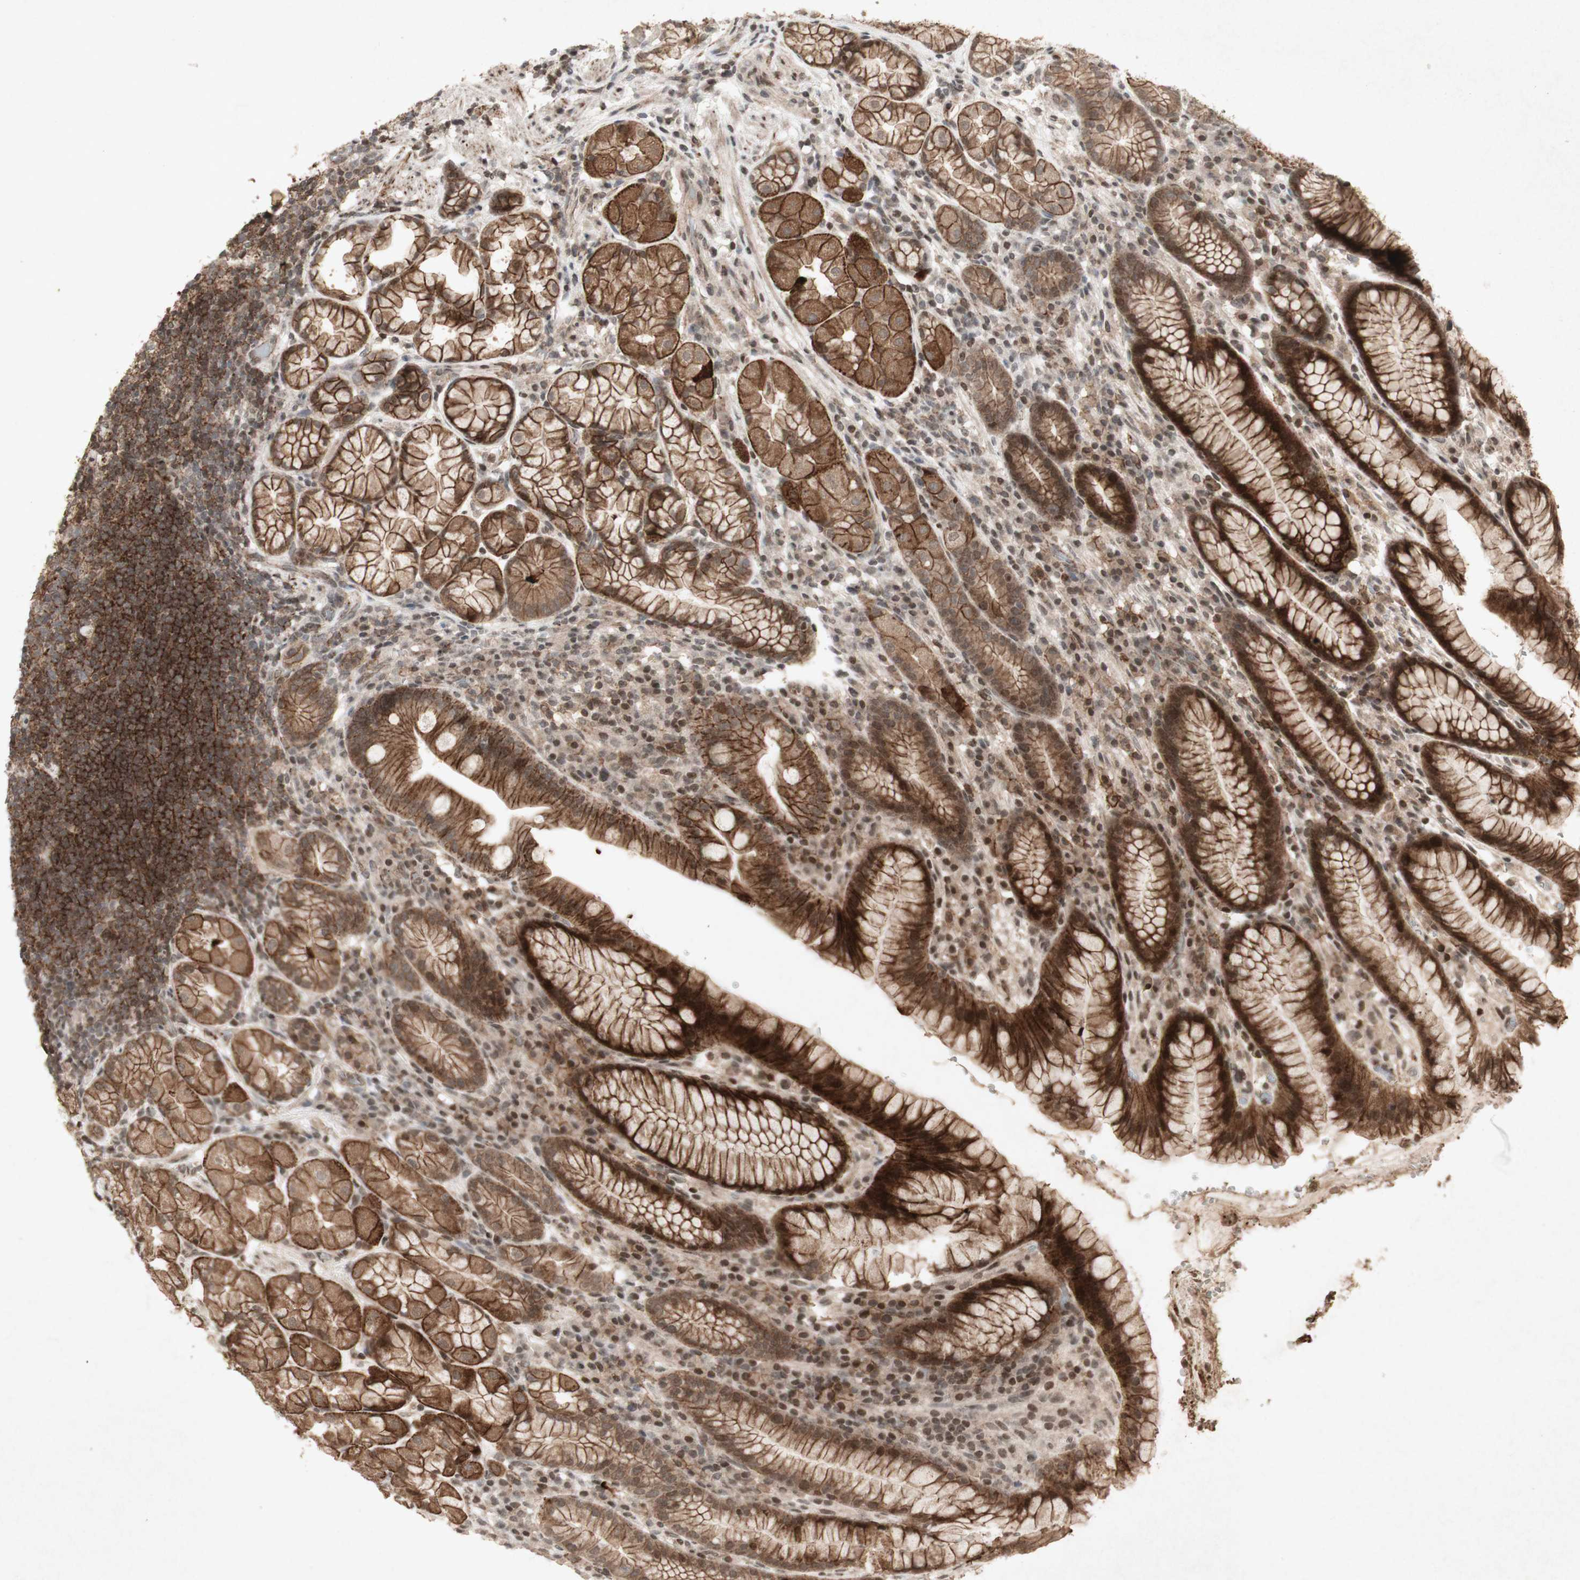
{"staining": {"intensity": "strong", "quantity": ">75%", "location": "cytoplasmic/membranous,nuclear"}, "tissue": "stomach", "cell_type": "Glandular cells", "image_type": "normal", "snomed": [{"axis": "morphology", "description": "Normal tissue, NOS"}, {"axis": "topography", "description": "Stomach, lower"}], "caption": "The photomicrograph reveals immunohistochemical staining of normal stomach. There is strong cytoplasmic/membranous,nuclear expression is identified in about >75% of glandular cells.", "gene": "PLXNA1", "patient": {"sex": "male", "age": 52}}